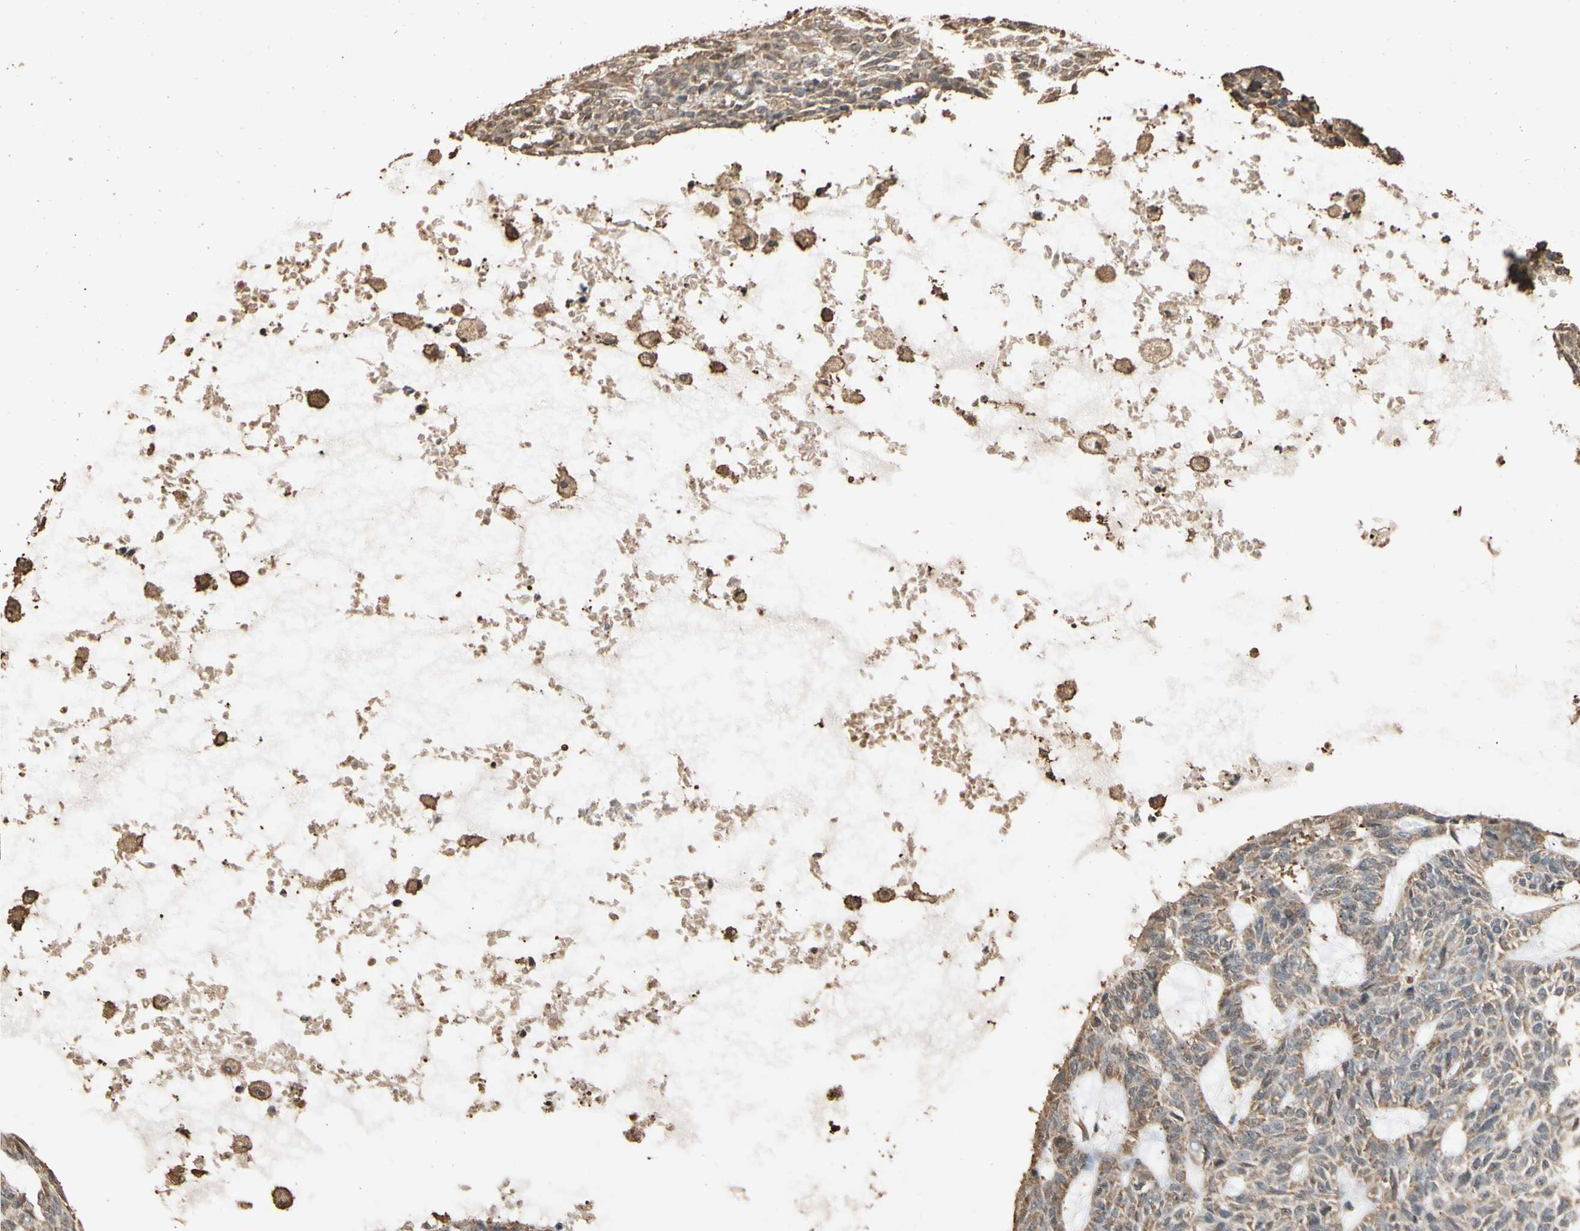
{"staining": {"intensity": "weak", "quantity": ">75%", "location": "cytoplasmic/membranous"}, "tissue": "skin cancer", "cell_type": "Tumor cells", "image_type": "cancer", "snomed": [{"axis": "morphology", "description": "Basal cell carcinoma"}, {"axis": "topography", "description": "Skin"}], "caption": "Brown immunohistochemical staining in human basal cell carcinoma (skin) demonstrates weak cytoplasmic/membranous positivity in about >75% of tumor cells. (brown staining indicates protein expression, while blue staining denotes nuclei).", "gene": "TNFSF13B", "patient": {"sex": "male", "age": 87}}